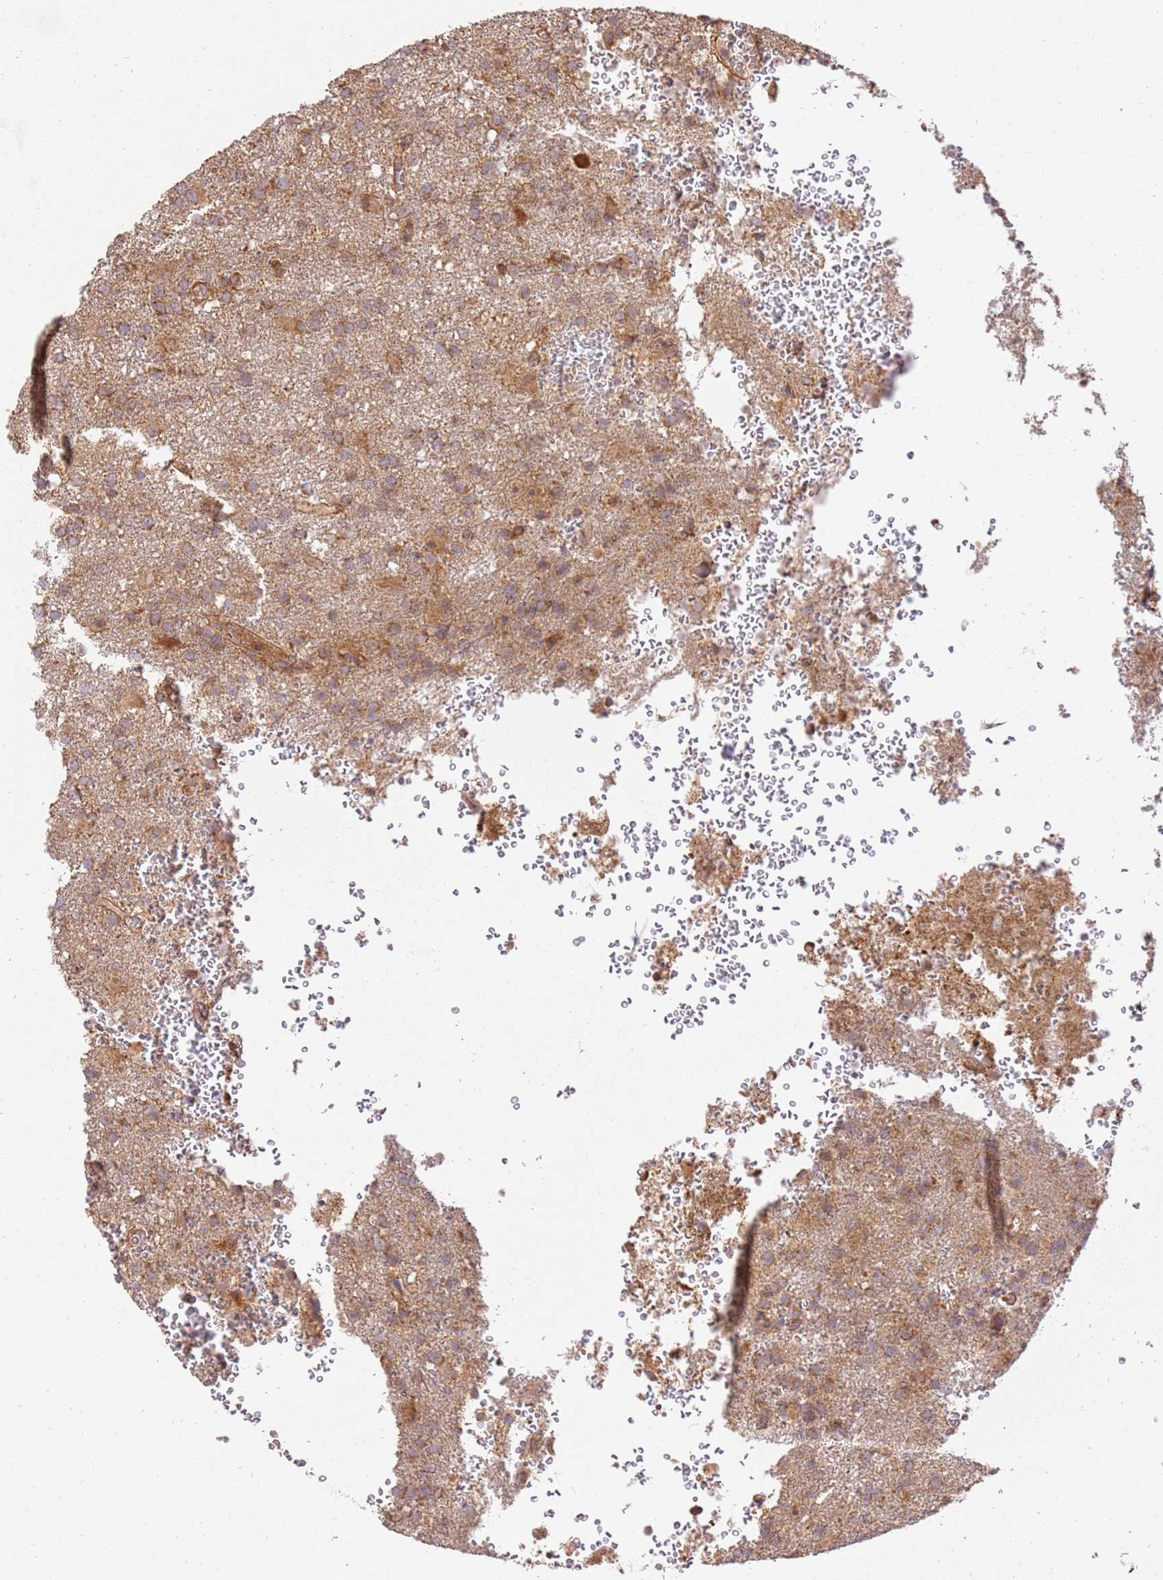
{"staining": {"intensity": "moderate", "quantity": ">75%", "location": "cytoplasmic/membranous"}, "tissue": "glioma", "cell_type": "Tumor cells", "image_type": "cancer", "snomed": [{"axis": "morphology", "description": "Glioma, malignant, High grade"}, {"axis": "topography", "description": "Brain"}], "caption": "Protein staining displays moderate cytoplasmic/membranous positivity in approximately >75% of tumor cells in malignant glioma (high-grade). The protein of interest is stained brown, and the nuclei are stained in blue (DAB IHC with brightfield microscopy, high magnification).", "gene": "SPATA2L", "patient": {"sex": "female", "age": 74}}